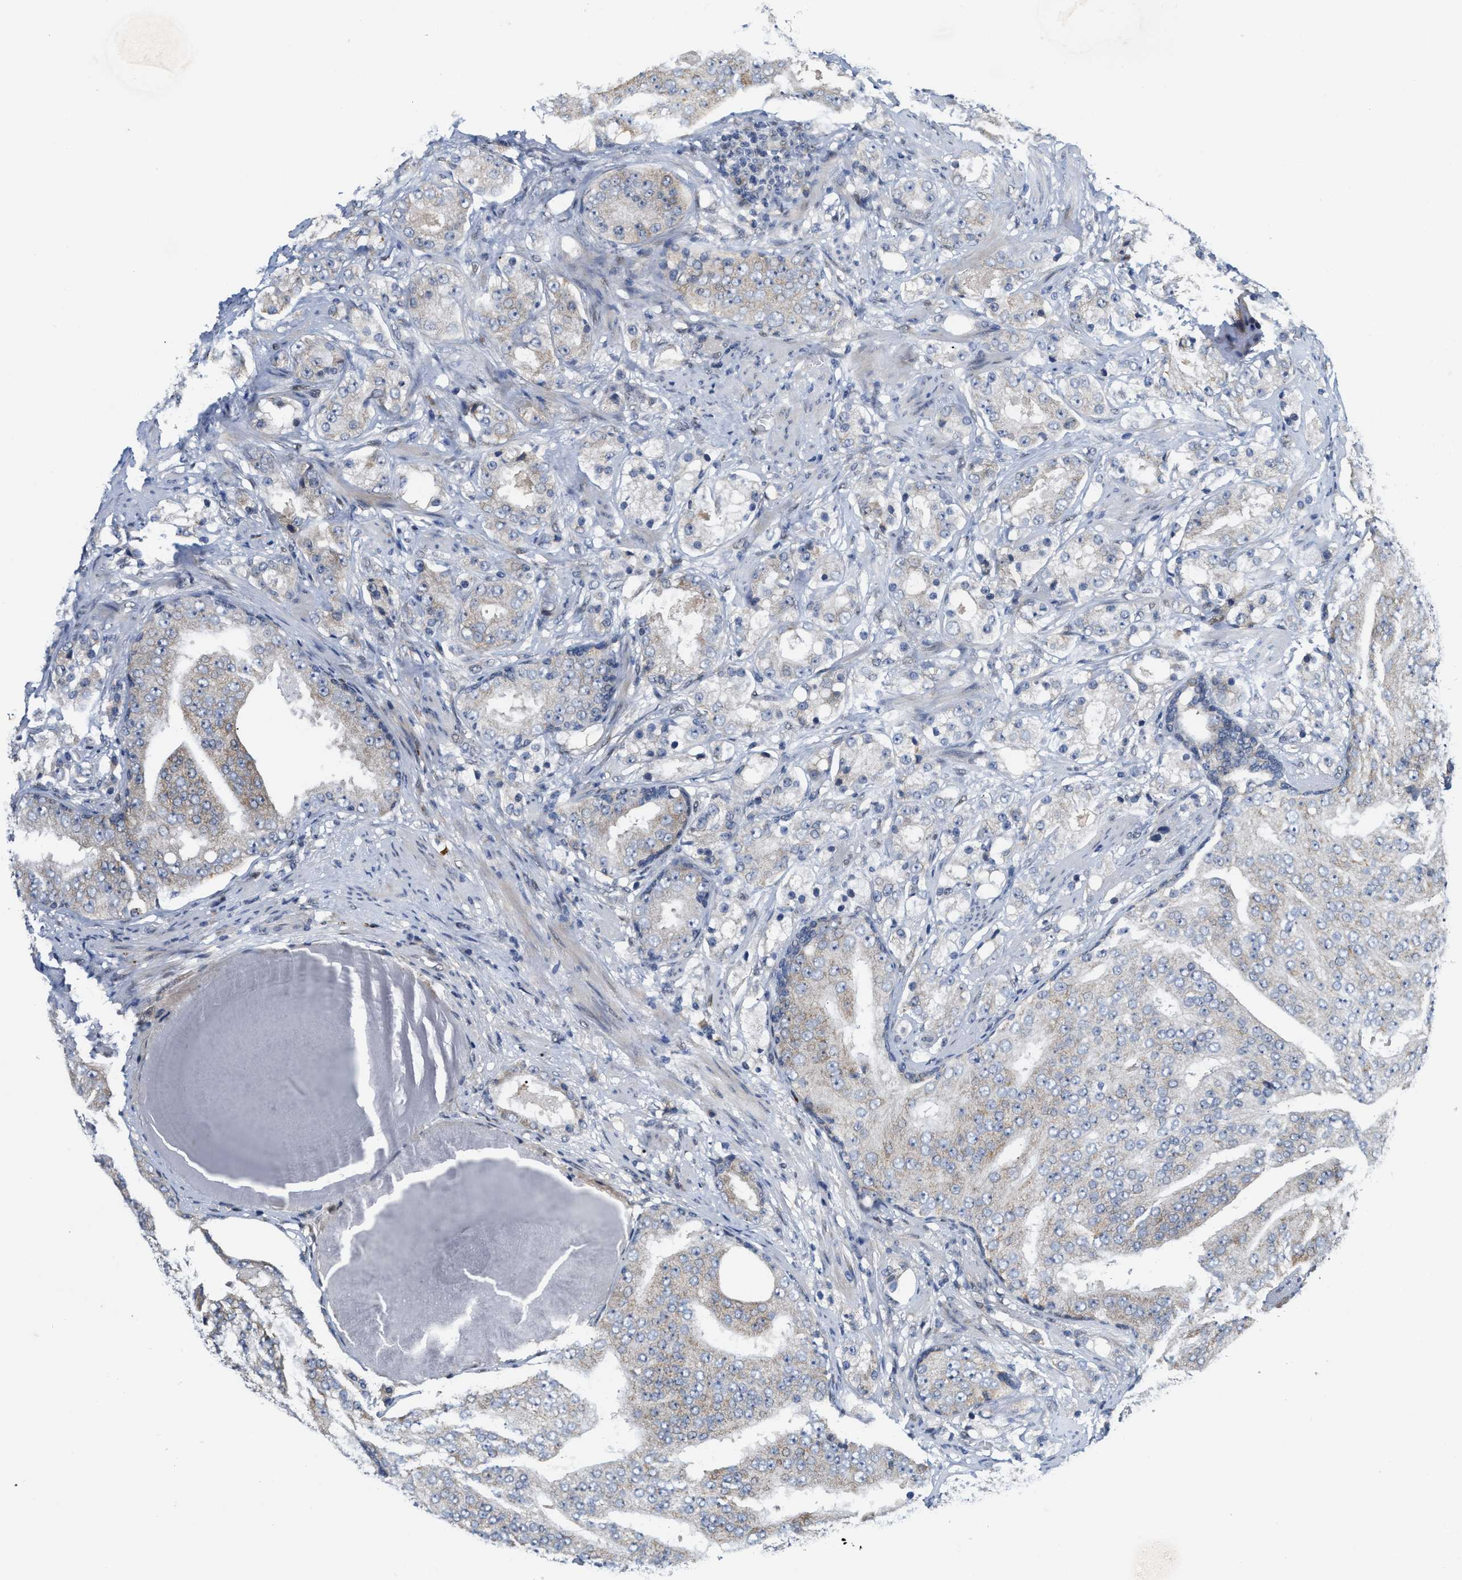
{"staining": {"intensity": "weak", "quantity": "<25%", "location": "cytoplasmic/membranous"}, "tissue": "prostate cancer", "cell_type": "Tumor cells", "image_type": "cancer", "snomed": [{"axis": "morphology", "description": "Adenocarcinoma, High grade"}, {"axis": "topography", "description": "Prostate"}], "caption": "Tumor cells are negative for protein expression in human prostate cancer.", "gene": "TCF4", "patient": {"sex": "male", "age": 68}}